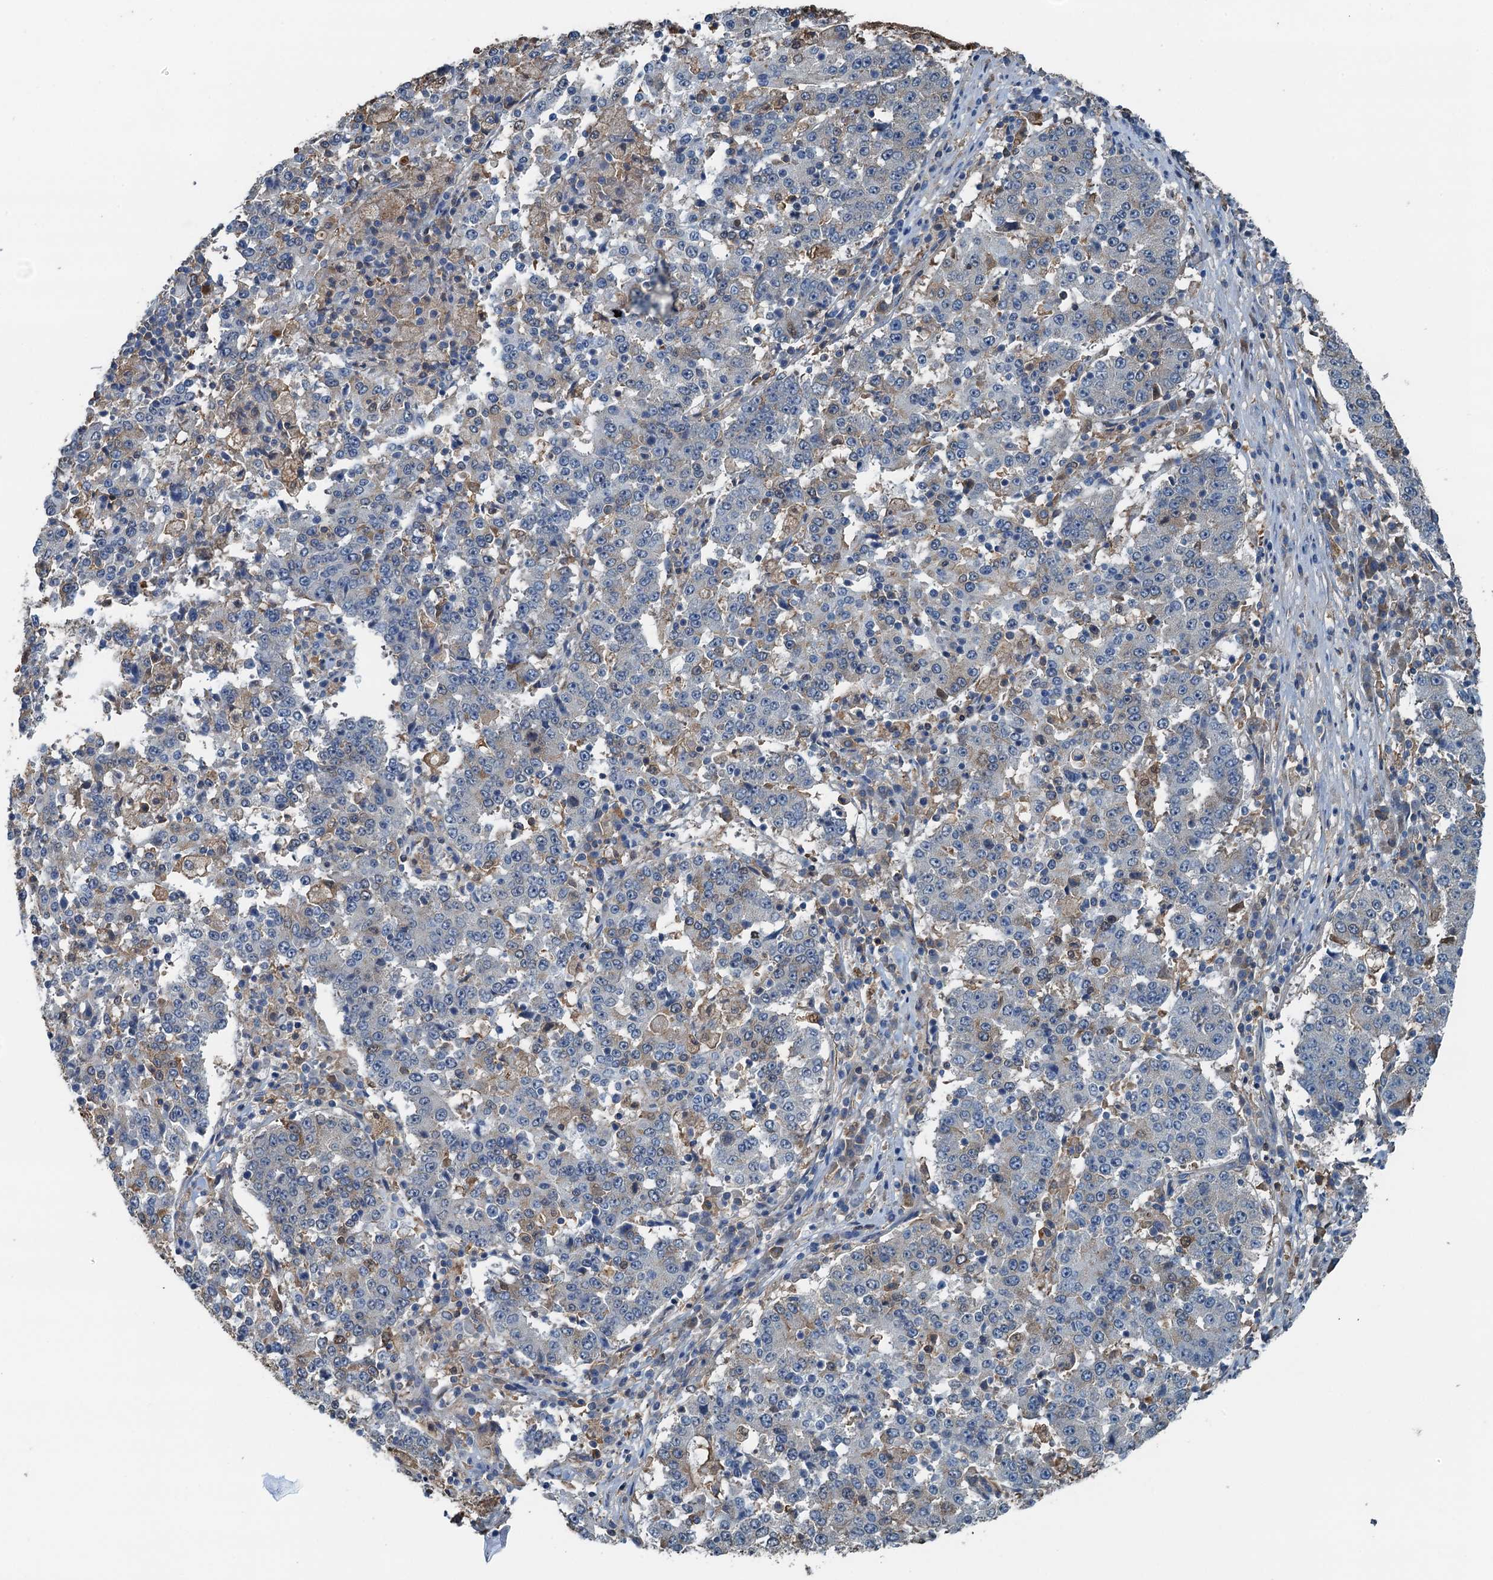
{"staining": {"intensity": "negative", "quantity": "none", "location": "none"}, "tissue": "stomach cancer", "cell_type": "Tumor cells", "image_type": "cancer", "snomed": [{"axis": "morphology", "description": "Adenocarcinoma, NOS"}, {"axis": "topography", "description": "Stomach"}], "caption": "Immunohistochemistry photomicrograph of neoplastic tissue: stomach cancer stained with DAB (3,3'-diaminobenzidine) displays no significant protein expression in tumor cells.", "gene": "LSM14B", "patient": {"sex": "male", "age": 59}}